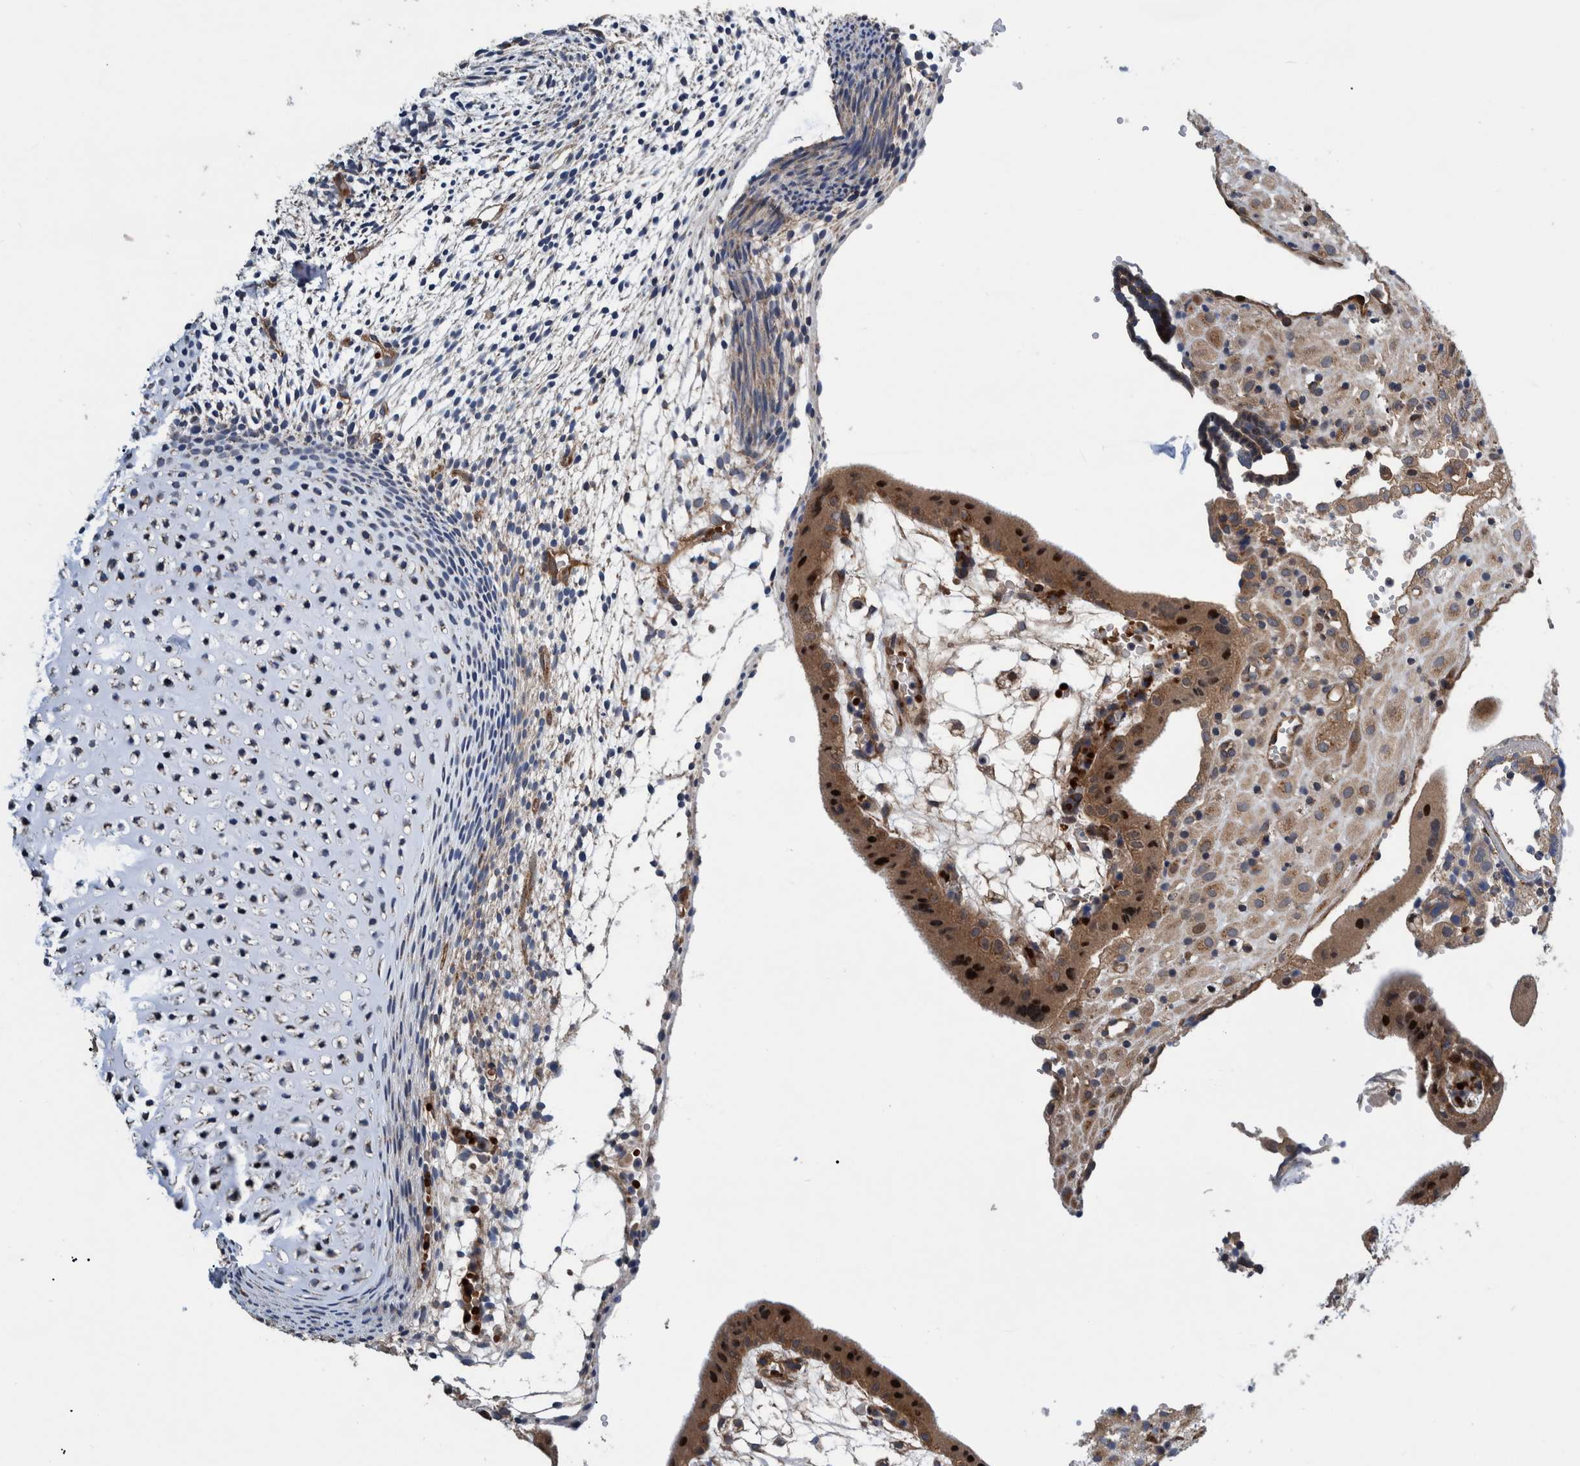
{"staining": {"intensity": "moderate", "quantity": ">75%", "location": "cytoplasmic/membranous"}, "tissue": "placenta", "cell_type": "Decidual cells", "image_type": "normal", "snomed": [{"axis": "morphology", "description": "Normal tissue, NOS"}, {"axis": "topography", "description": "Placenta"}], "caption": "A histopathology image showing moderate cytoplasmic/membranous expression in approximately >75% of decidual cells in normal placenta, as visualized by brown immunohistochemical staining.", "gene": "GRPEL2", "patient": {"sex": "female", "age": 18}}